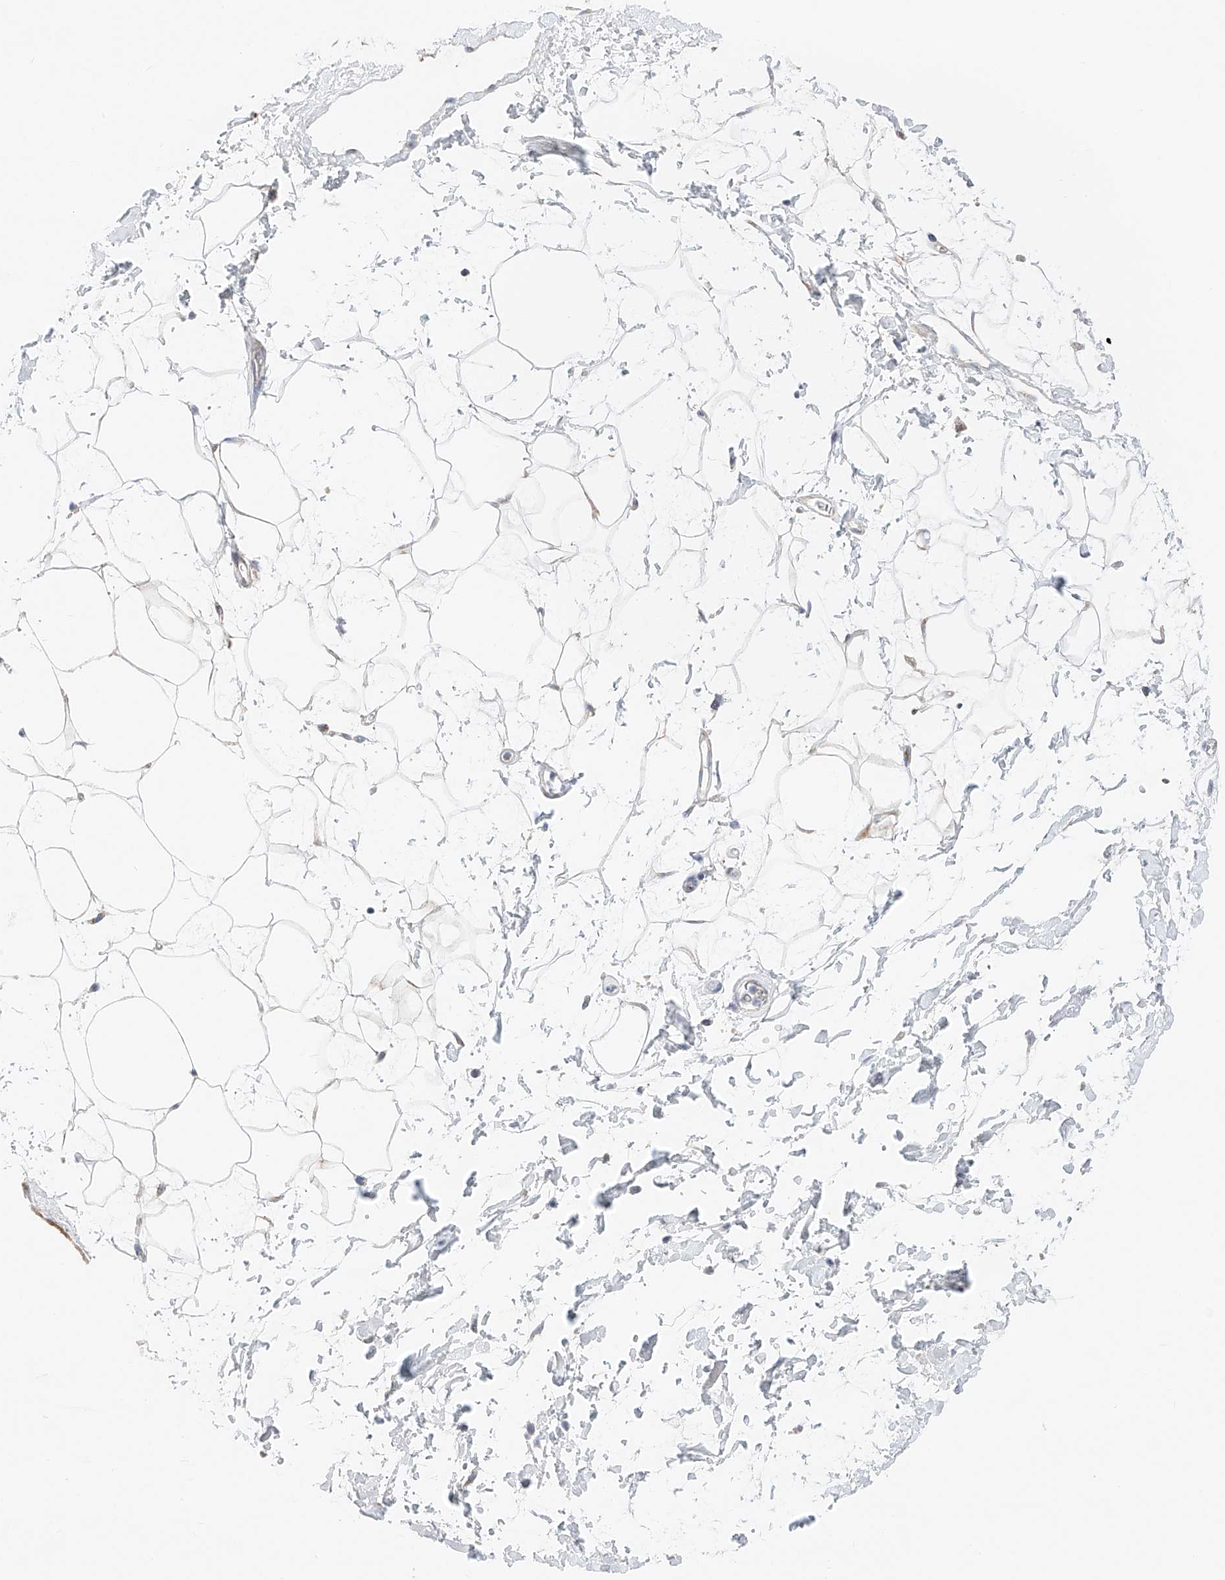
{"staining": {"intensity": "negative", "quantity": "none", "location": "none"}, "tissue": "adipose tissue", "cell_type": "Adipocytes", "image_type": "normal", "snomed": [{"axis": "morphology", "description": "Normal tissue, NOS"}, {"axis": "topography", "description": "Soft tissue"}], "caption": "Protein analysis of benign adipose tissue exhibits no significant staining in adipocytes.", "gene": "MRAP", "patient": {"sex": "male", "age": 72}}